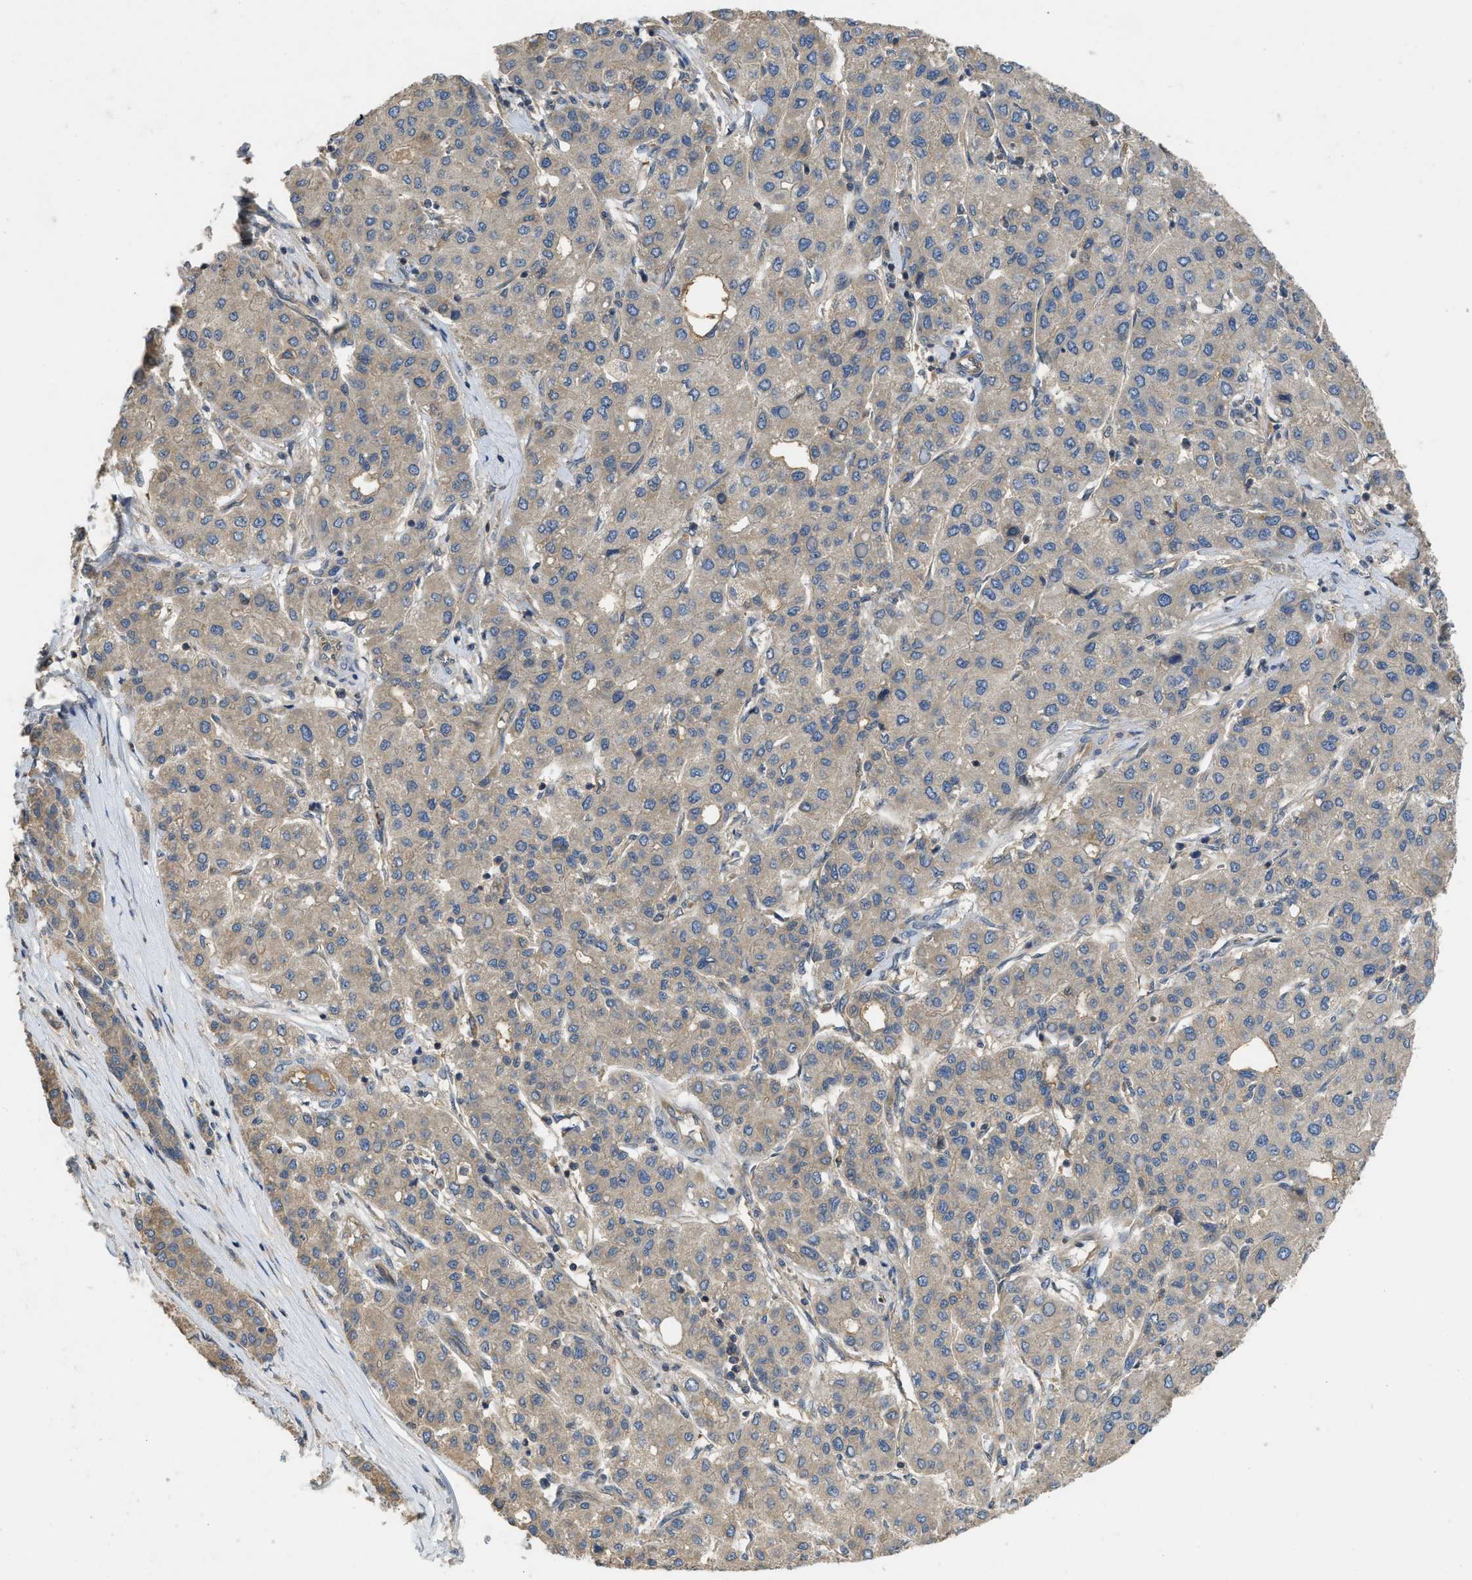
{"staining": {"intensity": "negative", "quantity": "none", "location": "none"}, "tissue": "liver cancer", "cell_type": "Tumor cells", "image_type": "cancer", "snomed": [{"axis": "morphology", "description": "Carcinoma, Hepatocellular, NOS"}, {"axis": "topography", "description": "Liver"}], "caption": "This micrograph is of liver hepatocellular carcinoma stained with immunohistochemistry (IHC) to label a protein in brown with the nuclei are counter-stained blue. There is no expression in tumor cells.", "gene": "PPP3CA", "patient": {"sex": "male", "age": 65}}